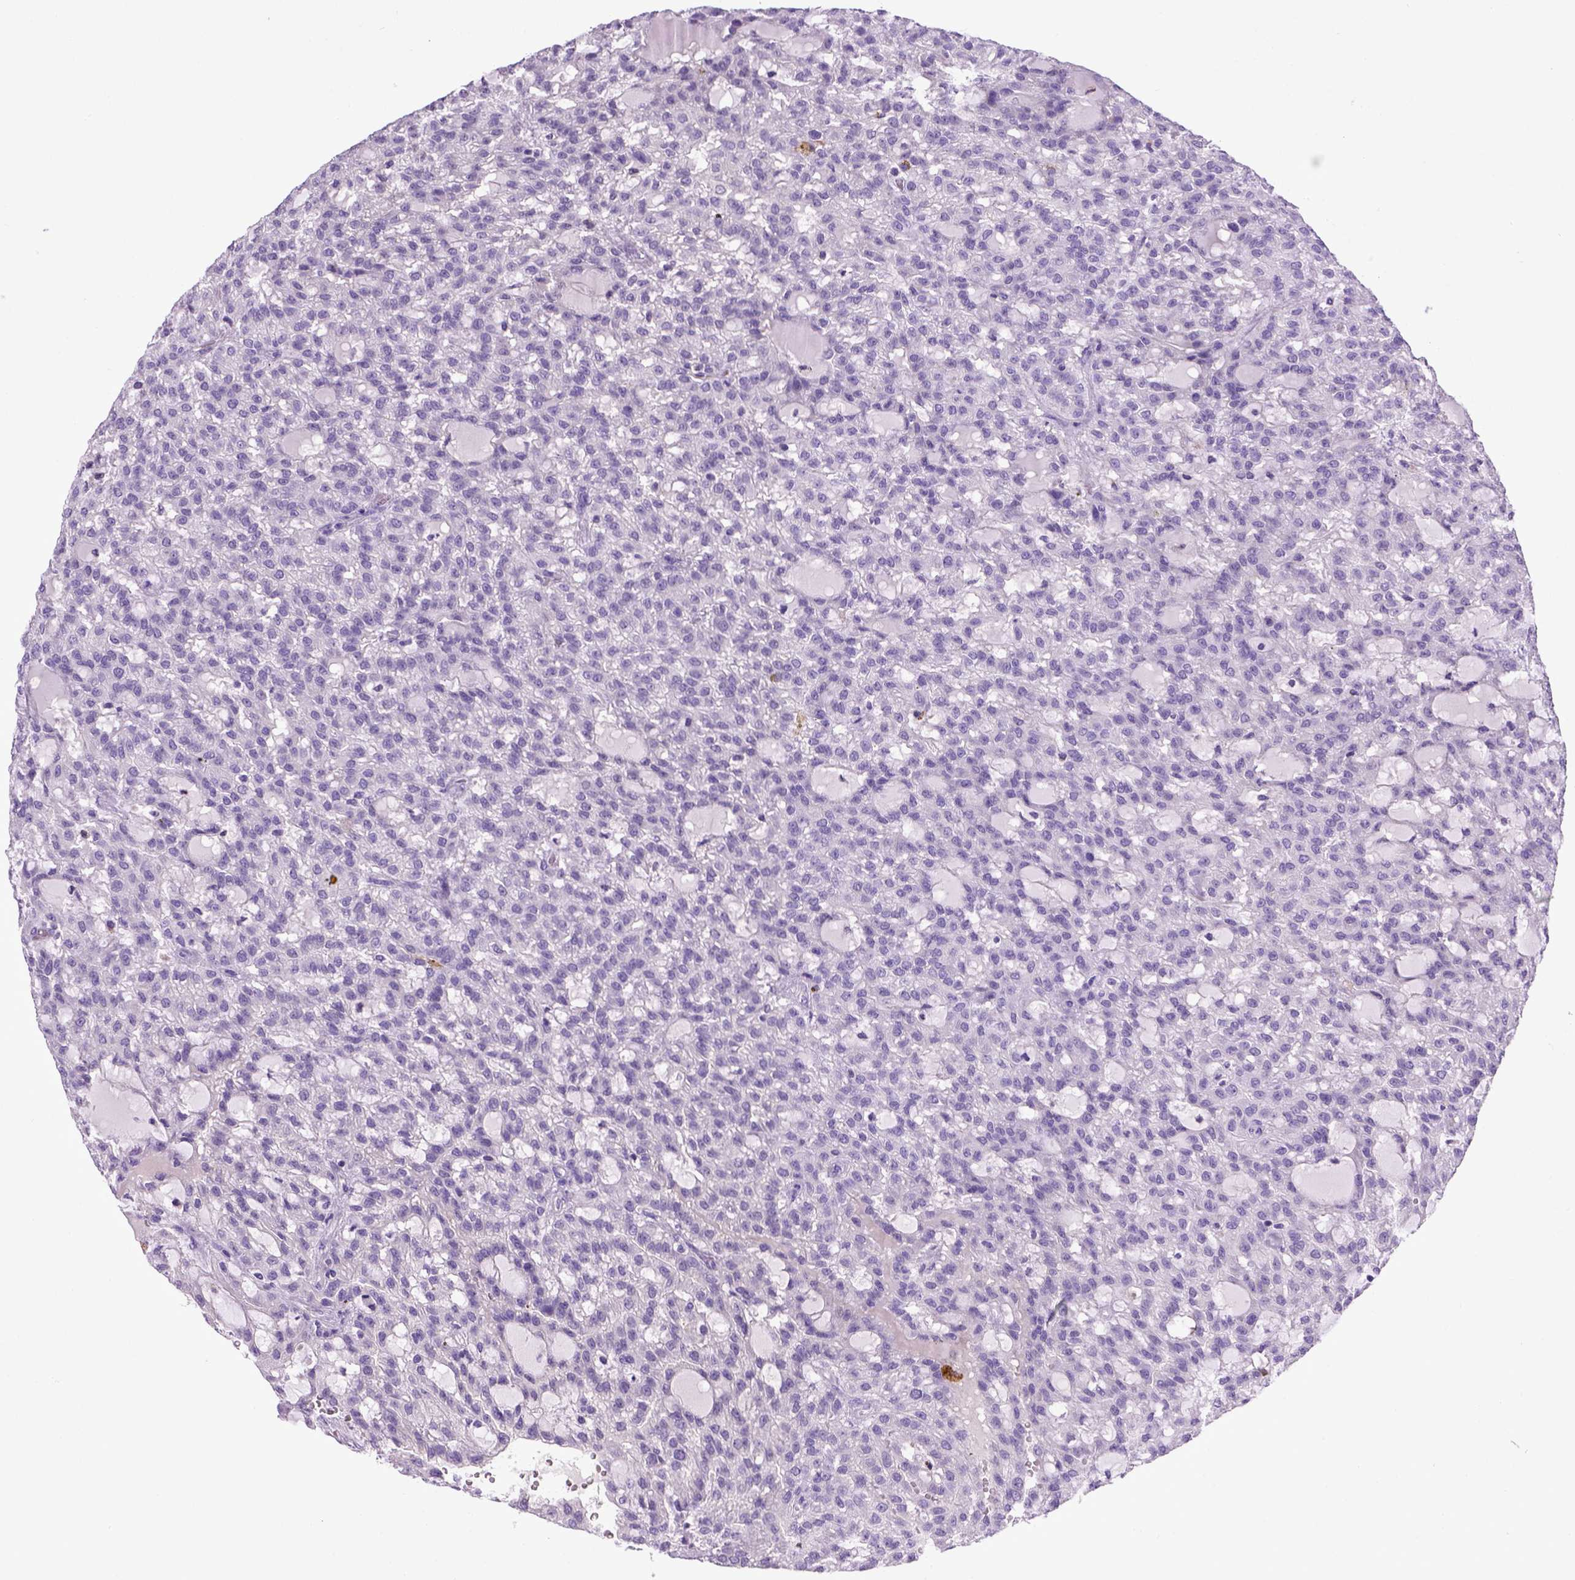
{"staining": {"intensity": "negative", "quantity": "none", "location": "none"}, "tissue": "renal cancer", "cell_type": "Tumor cells", "image_type": "cancer", "snomed": [{"axis": "morphology", "description": "Adenocarcinoma, NOS"}, {"axis": "topography", "description": "Kidney"}], "caption": "This image is of renal cancer (adenocarcinoma) stained with immunohistochemistry to label a protein in brown with the nuclei are counter-stained blue. There is no staining in tumor cells.", "gene": "CDH1", "patient": {"sex": "male", "age": 63}}